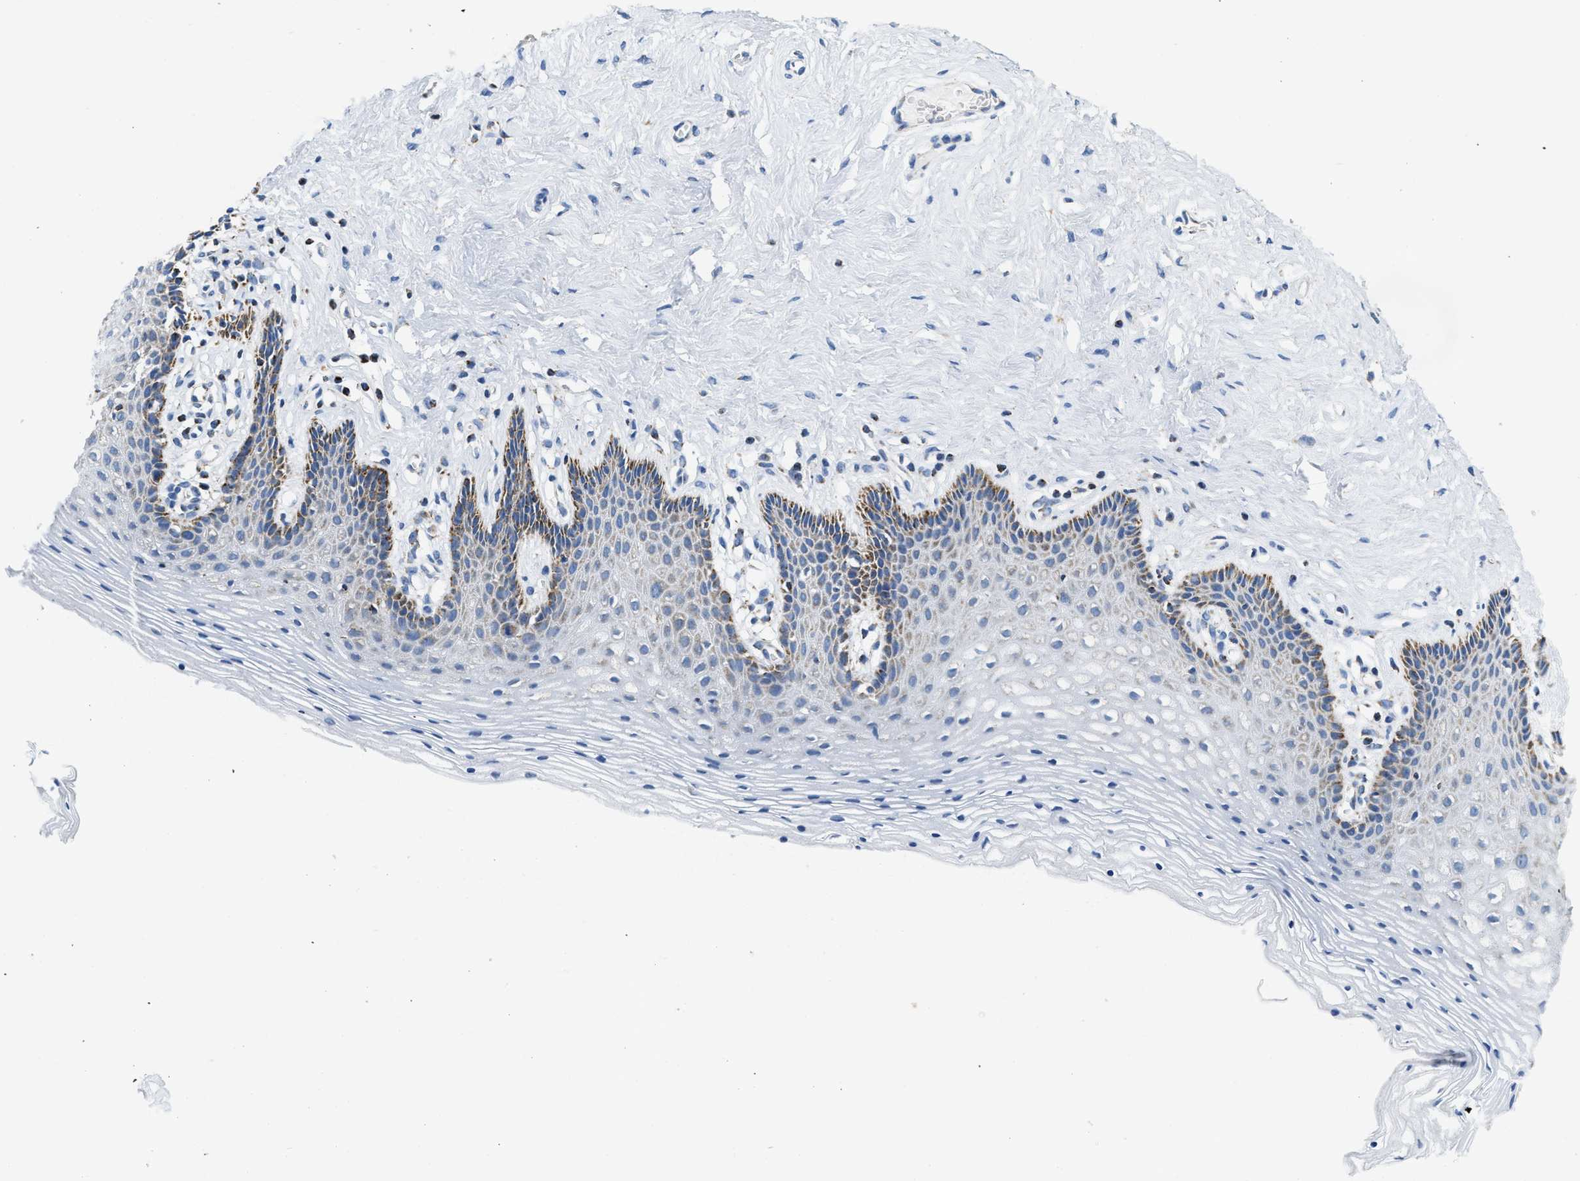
{"staining": {"intensity": "moderate", "quantity": "<25%", "location": "cytoplasmic/membranous"}, "tissue": "vagina", "cell_type": "Squamous epithelial cells", "image_type": "normal", "snomed": [{"axis": "morphology", "description": "Normal tissue, NOS"}, {"axis": "topography", "description": "Vagina"}], "caption": "An IHC photomicrograph of normal tissue is shown. Protein staining in brown shows moderate cytoplasmic/membranous positivity in vagina within squamous epithelial cells. The protein of interest is shown in brown color, while the nuclei are stained blue.", "gene": "SFXN1", "patient": {"sex": "female", "age": 32}}